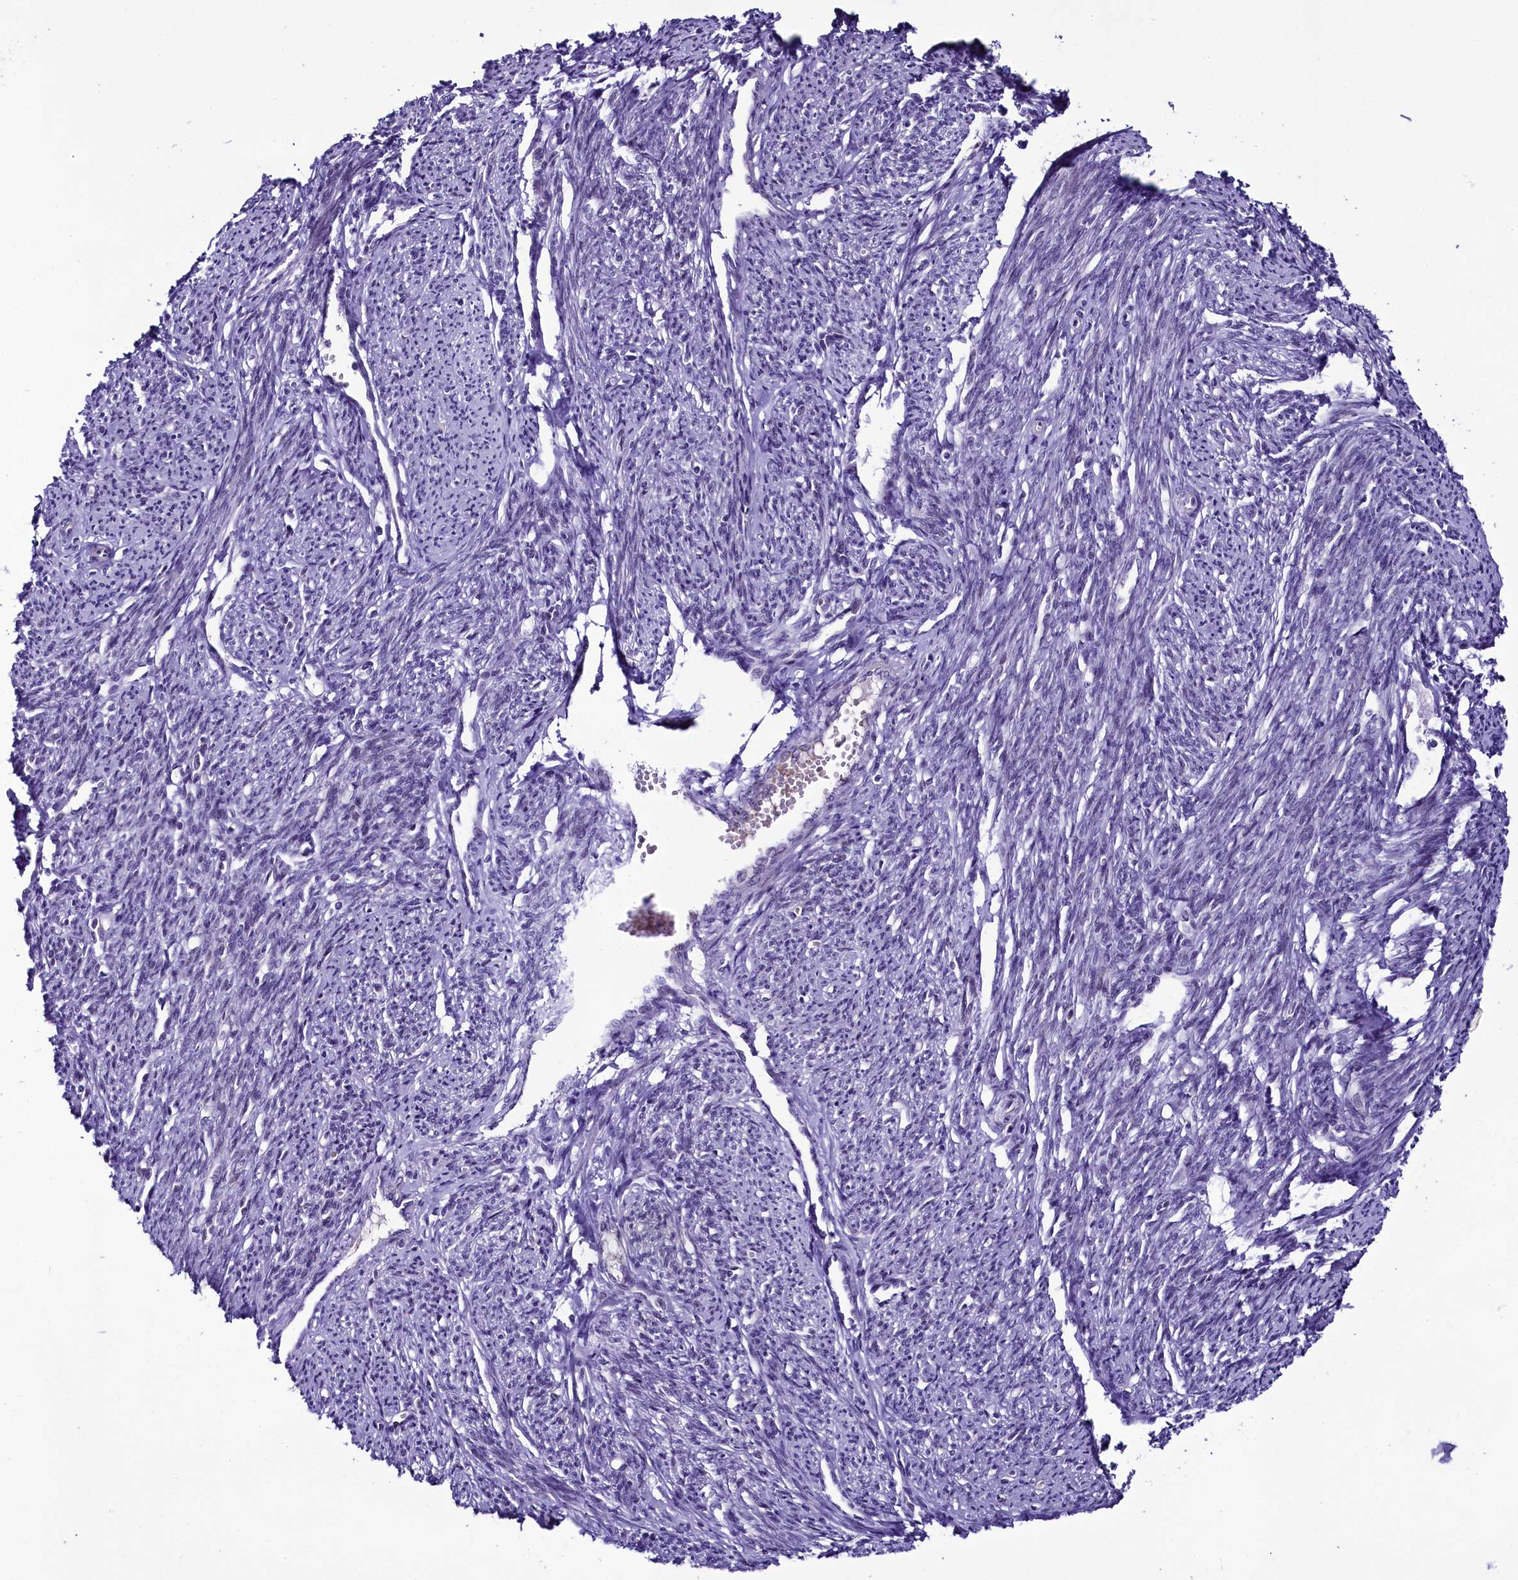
{"staining": {"intensity": "negative", "quantity": "none", "location": "none"}, "tissue": "smooth muscle", "cell_type": "Smooth muscle cells", "image_type": "normal", "snomed": [{"axis": "morphology", "description": "Normal tissue, NOS"}, {"axis": "topography", "description": "Smooth muscle"}, {"axis": "topography", "description": "Uterus"}], "caption": "Smooth muscle cells show no significant protein positivity in normal smooth muscle. (DAB (3,3'-diaminobenzidine) immunohistochemistry with hematoxylin counter stain).", "gene": "CCDC106", "patient": {"sex": "female", "age": 59}}